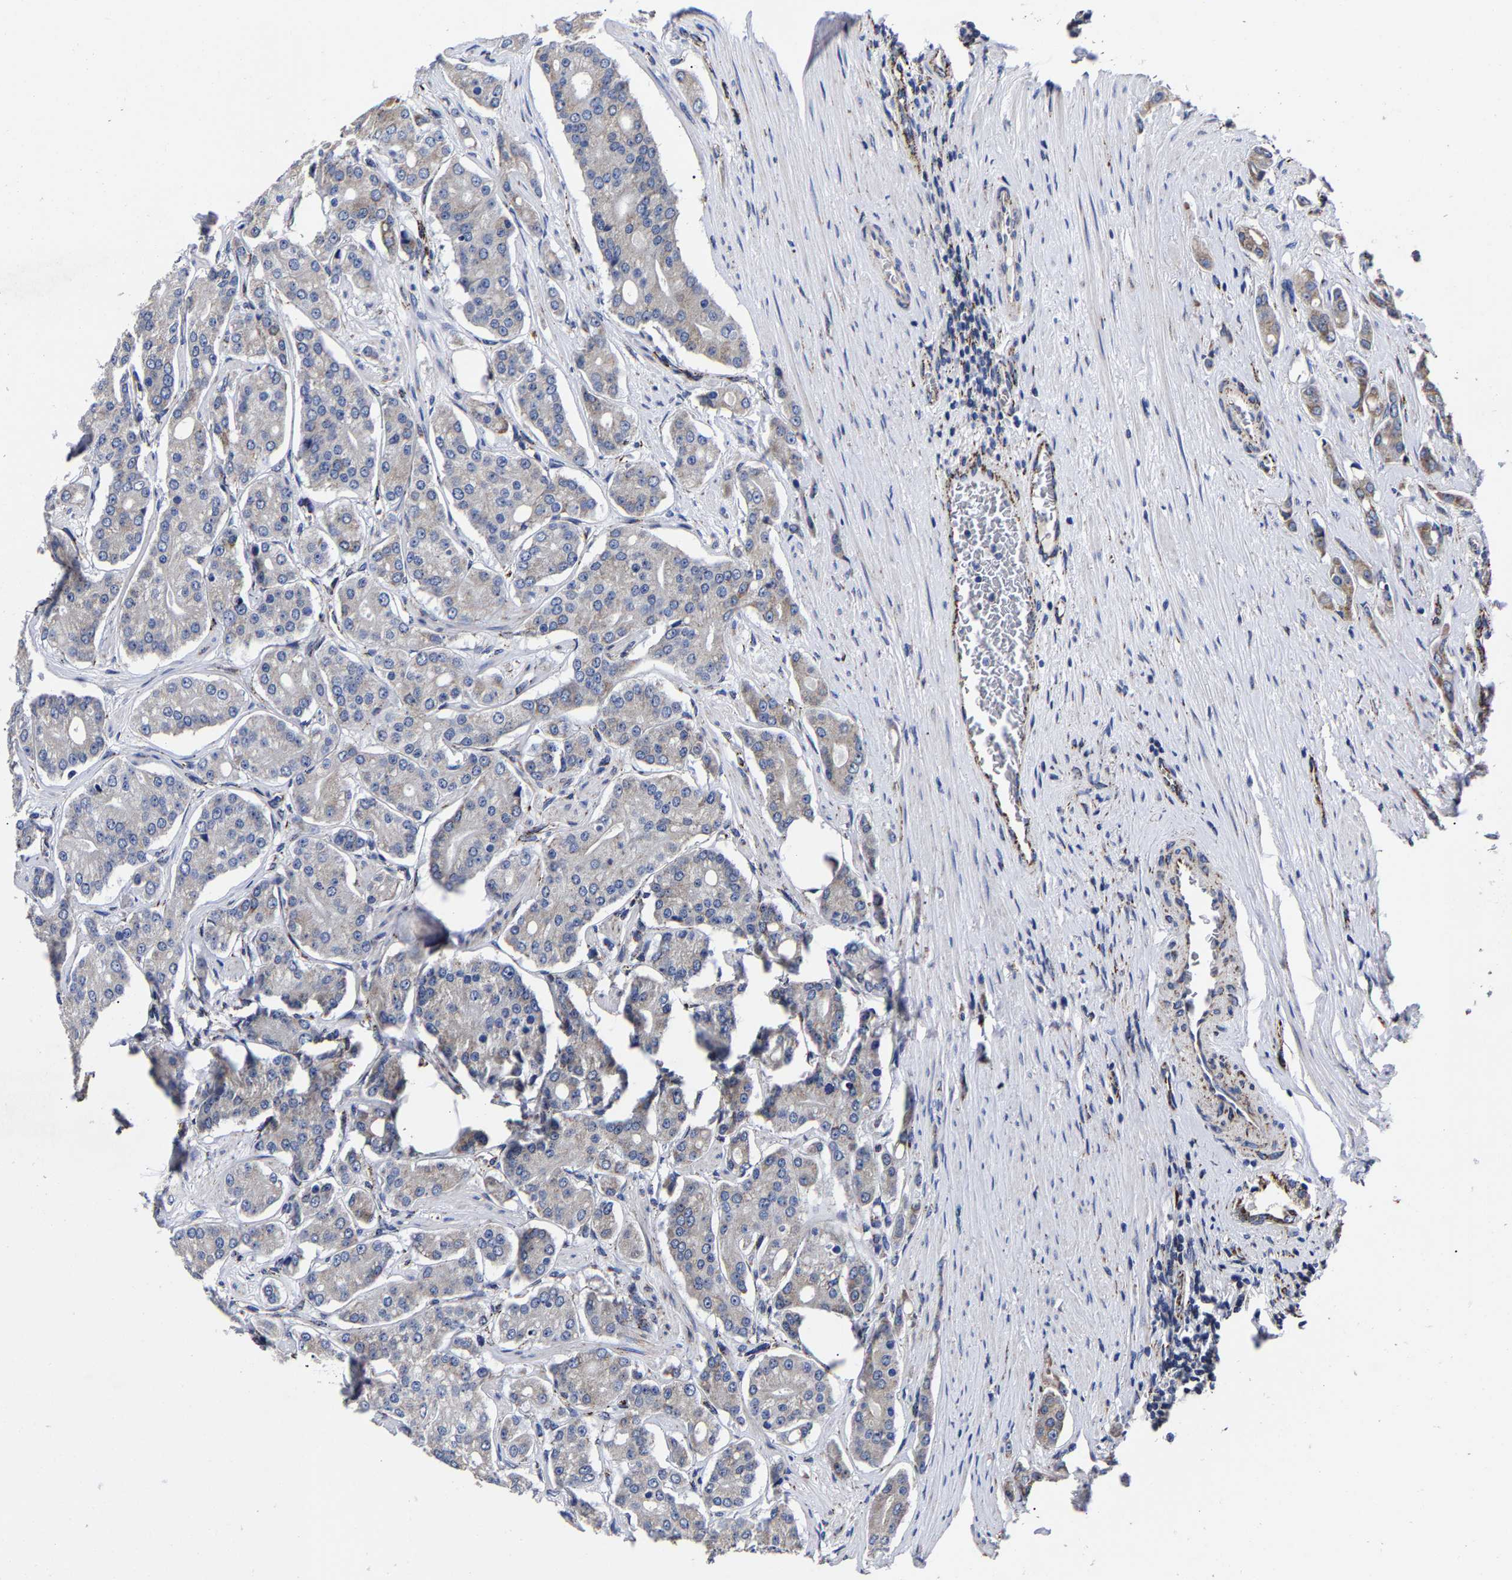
{"staining": {"intensity": "negative", "quantity": "none", "location": "none"}, "tissue": "prostate cancer", "cell_type": "Tumor cells", "image_type": "cancer", "snomed": [{"axis": "morphology", "description": "Adenocarcinoma, High grade"}, {"axis": "topography", "description": "Prostate"}], "caption": "High-grade adenocarcinoma (prostate) was stained to show a protein in brown. There is no significant expression in tumor cells.", "gene": "AASS", "patient": {"sex": "male", "age": 71}}